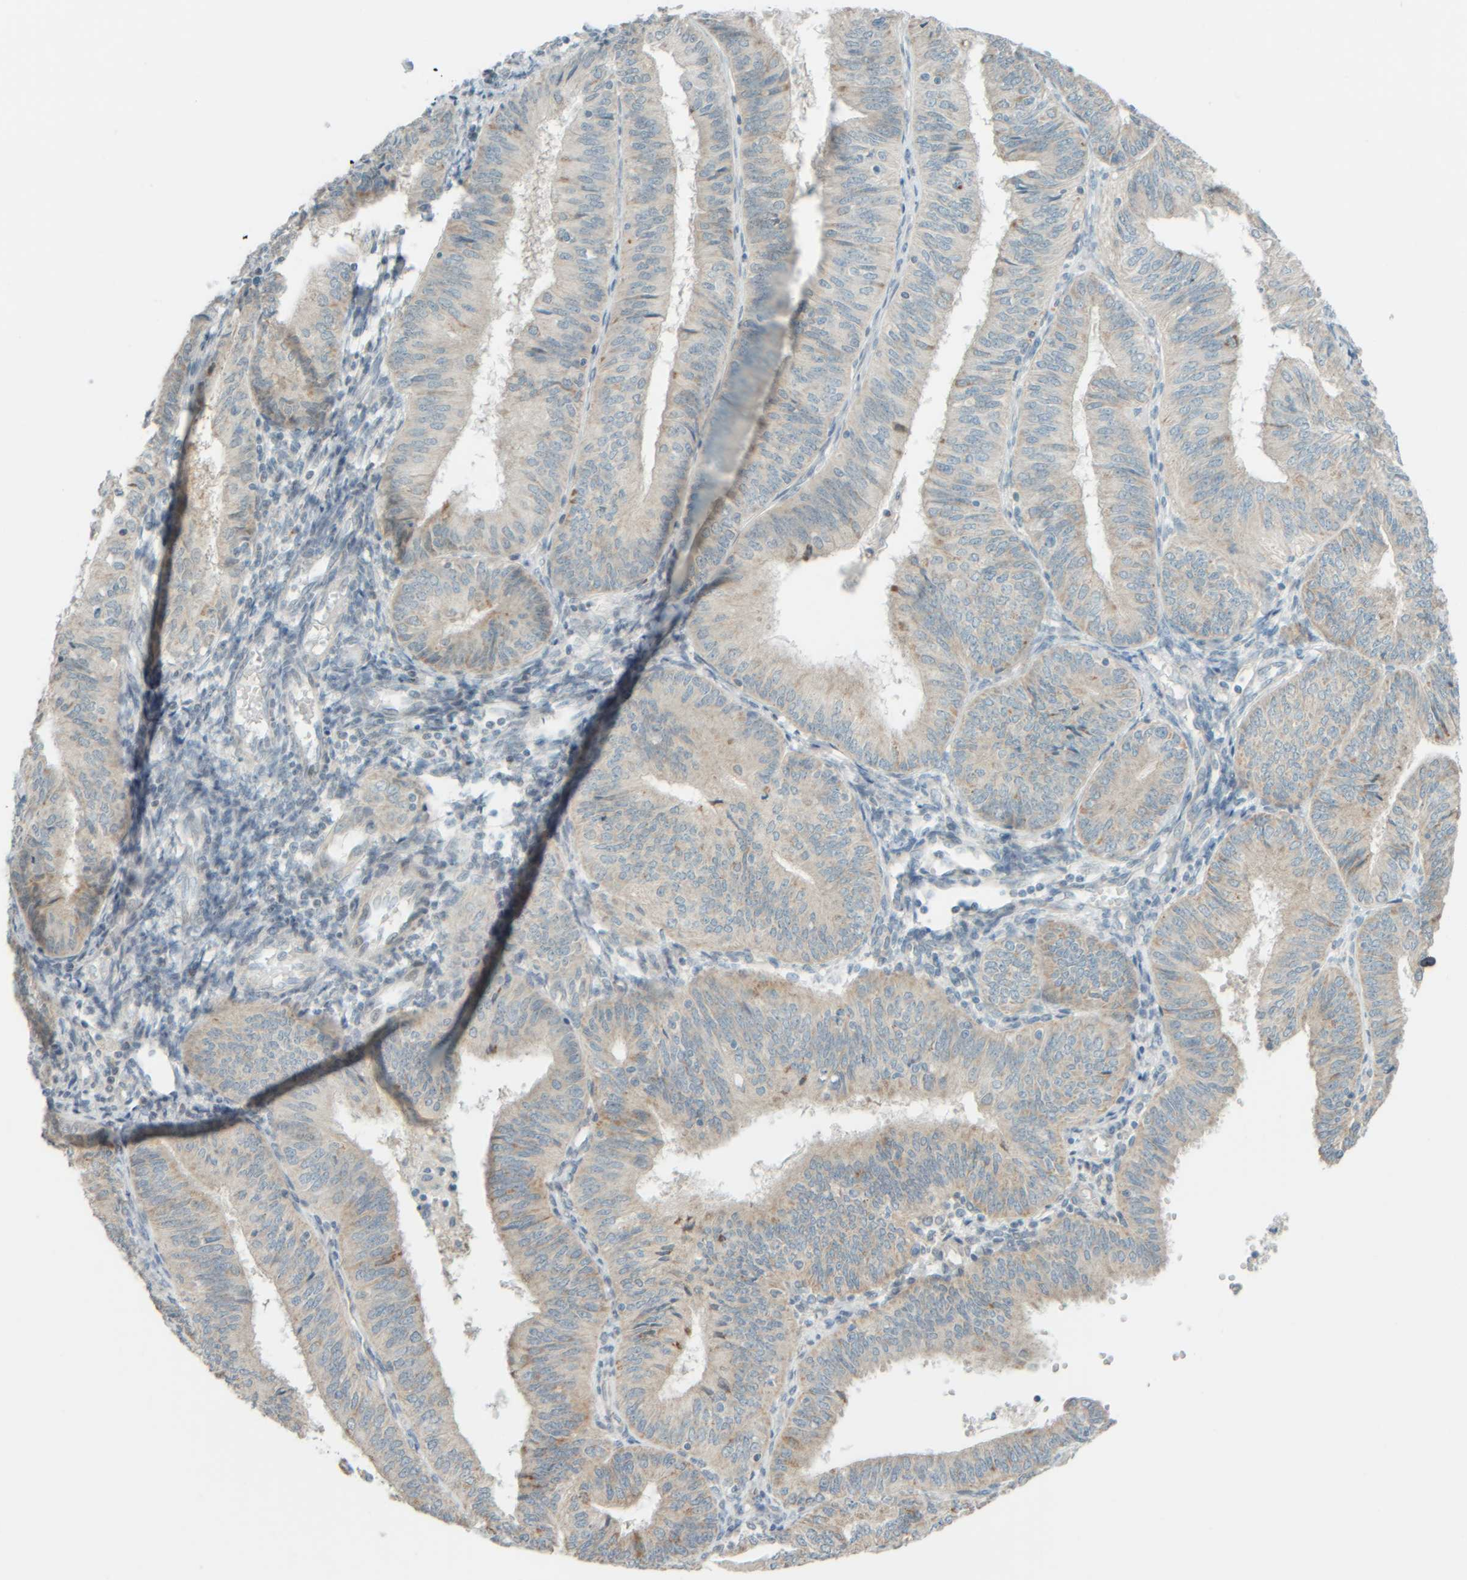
{"staining": {"intensity": "weak", "quantity": "<25%", "location": "cytoplasmic/membranous"}, "tissue": "endometrial cancer", "cell_type": "Tumor cells", "image_type": "cancer", "snomed": [{"axis": "morphology", "description": "Adenocarcinoma, NOS"}, {"axis": "topography", "description": "Endometrium"}], "caption": "Tumor cells show no significant positivity in adenocarcinoma (endometrial).", "gene": "PTGES3L-AARSD1", "patient": {"sex": "female", "age": 58}}